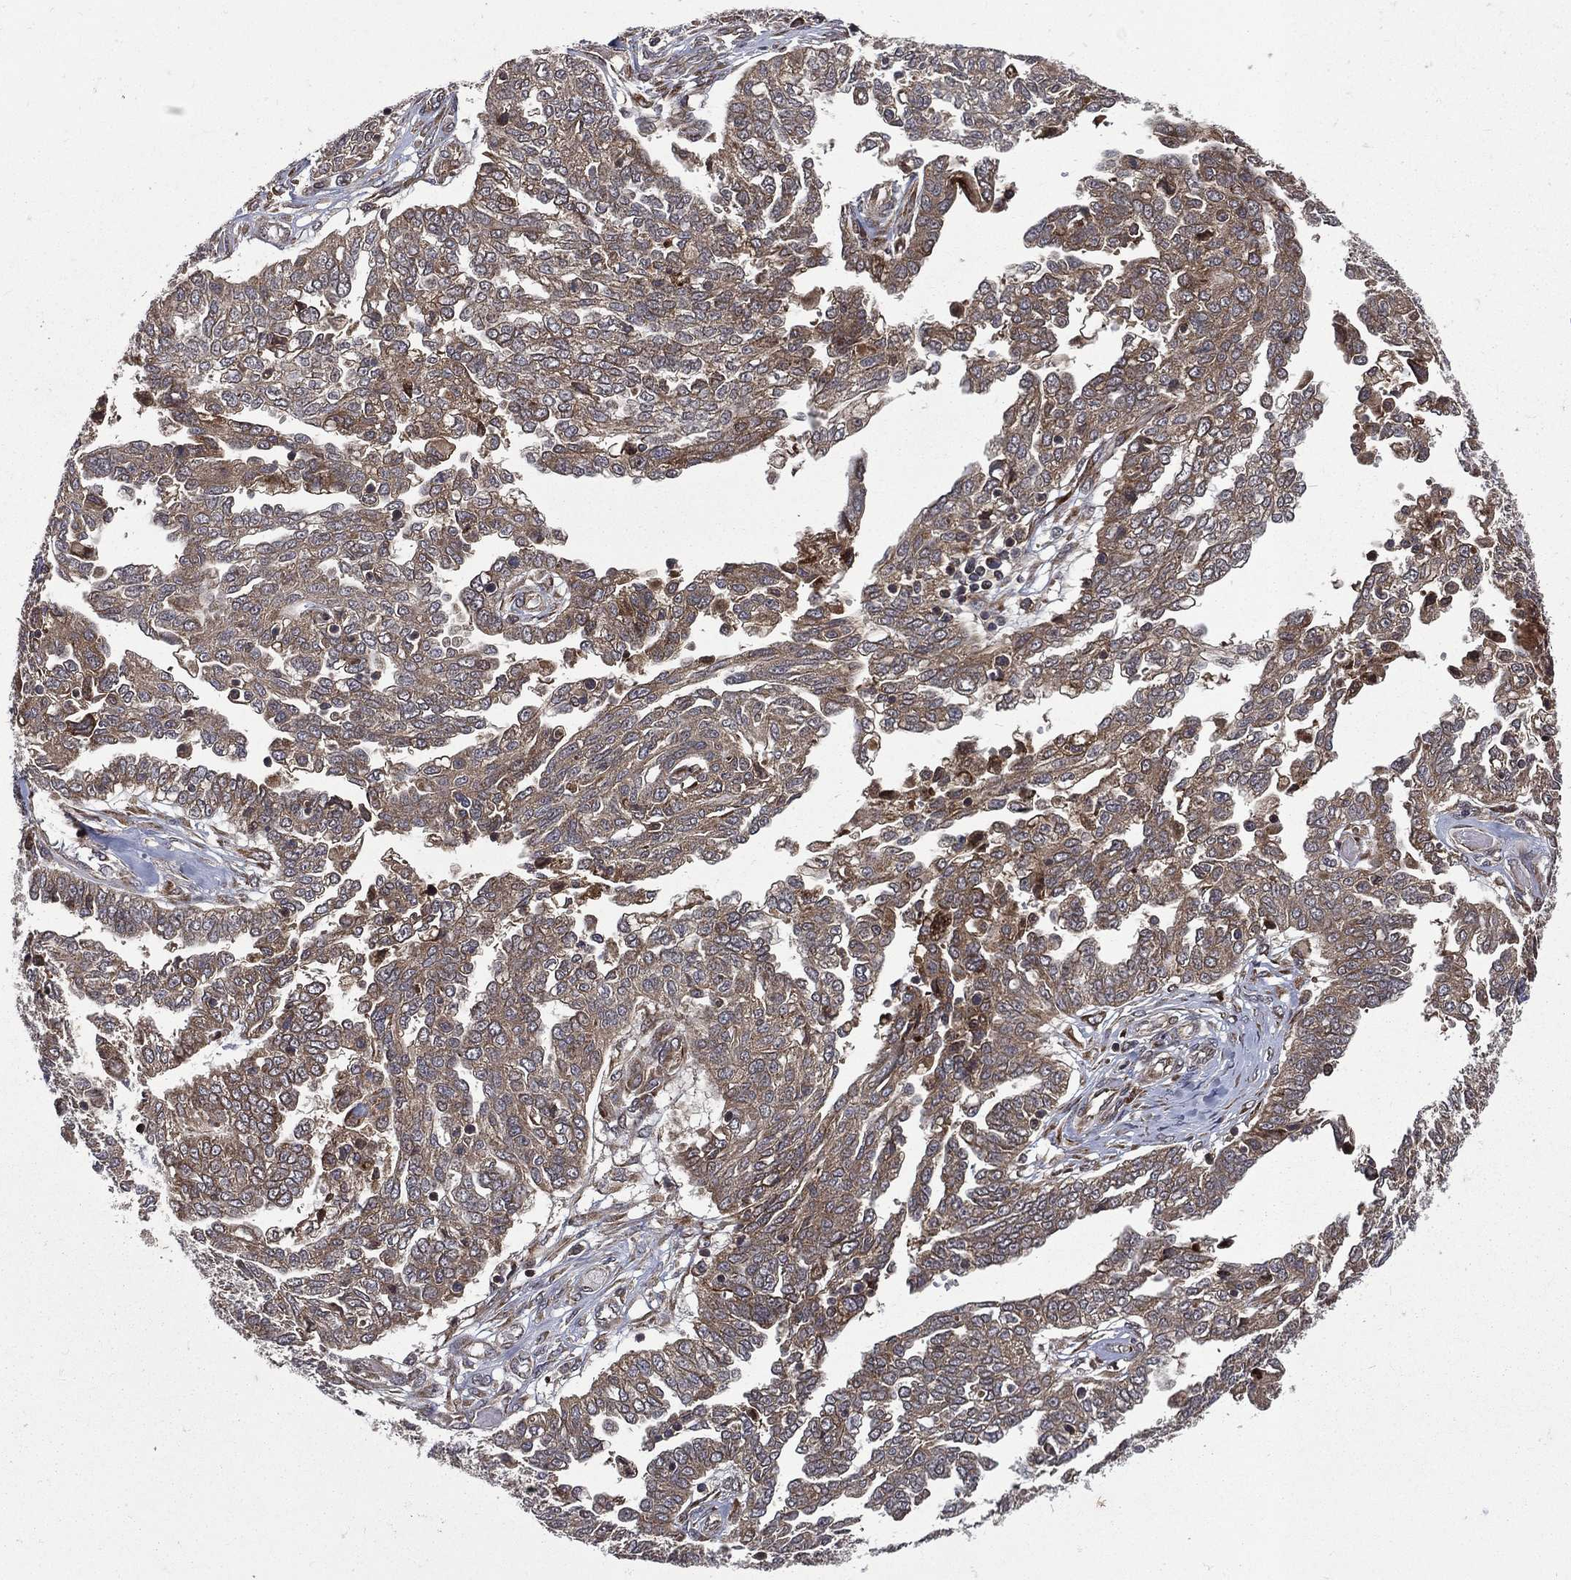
{"staining": {"intensity": "moderate", "quantity": "25%-75%", "location": "cytoplasmic/membranous"}, "tissue": "ovarian cancer", "cell_type": "Tumor cells", "image_type": "cancer", "snomed": [{"axis": "morphology", "description": "Cystadenocarcinoma, serous, NOS"}, {"axis": "topography", "description": "Ovary"}], "caption": "Brown immunohistochemical staining in ovarian serous cystadenocarcinoma shows moderate cytoplasmic/membranous staining in approximately 25%-75% of tumor cells. The staining was performed using DAB, with brown indicating positive protein expression. Nuclei are stained blue with hematoxylin.", "gene": "RAB11FIP4", "patient": {"sex": "female", "age": 67}}